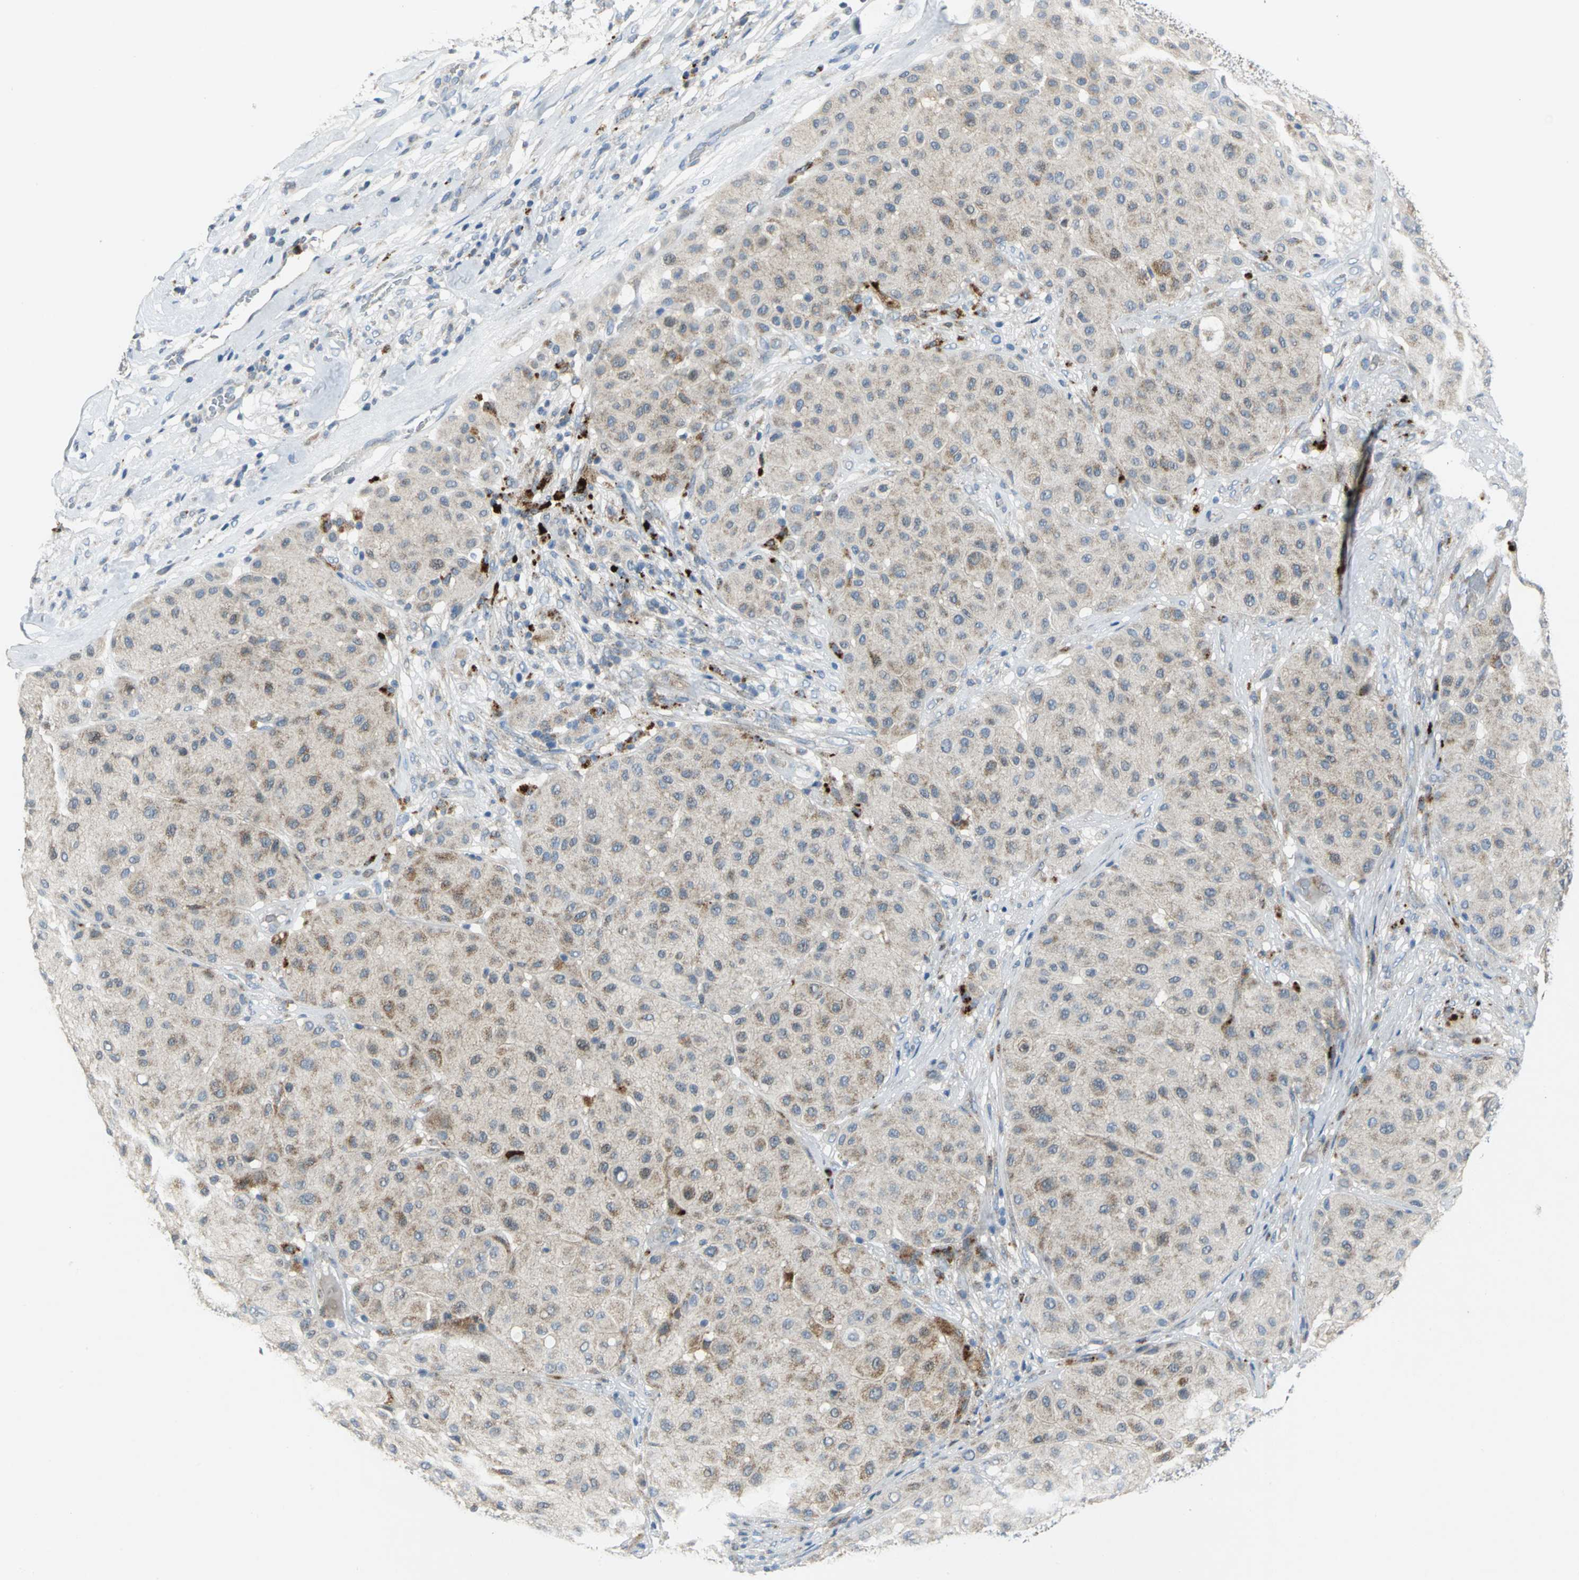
{"staining": {"intensity": "weak", "quantity": "25%-75%", "location": "cytoplasmic/membranous"}, "tissue": "melanoma", "cell_type": "Tumor cells", "image_type": "cancer", "snomed": [{"axis": "morphology", "description": "Normal tissue, NOS"}, {"axis": "morphology", "description": "Malignant melanoma, Metastatic site"}, {"axis": "topography", "description": "Skin"}], "caption": "Melanoma tissue displays weak cytoplasmic/membranous staining in about 25%-75% of tumor cells", "gene": "SPPL2B", "patient": {"sex": "male", "age": 41}}